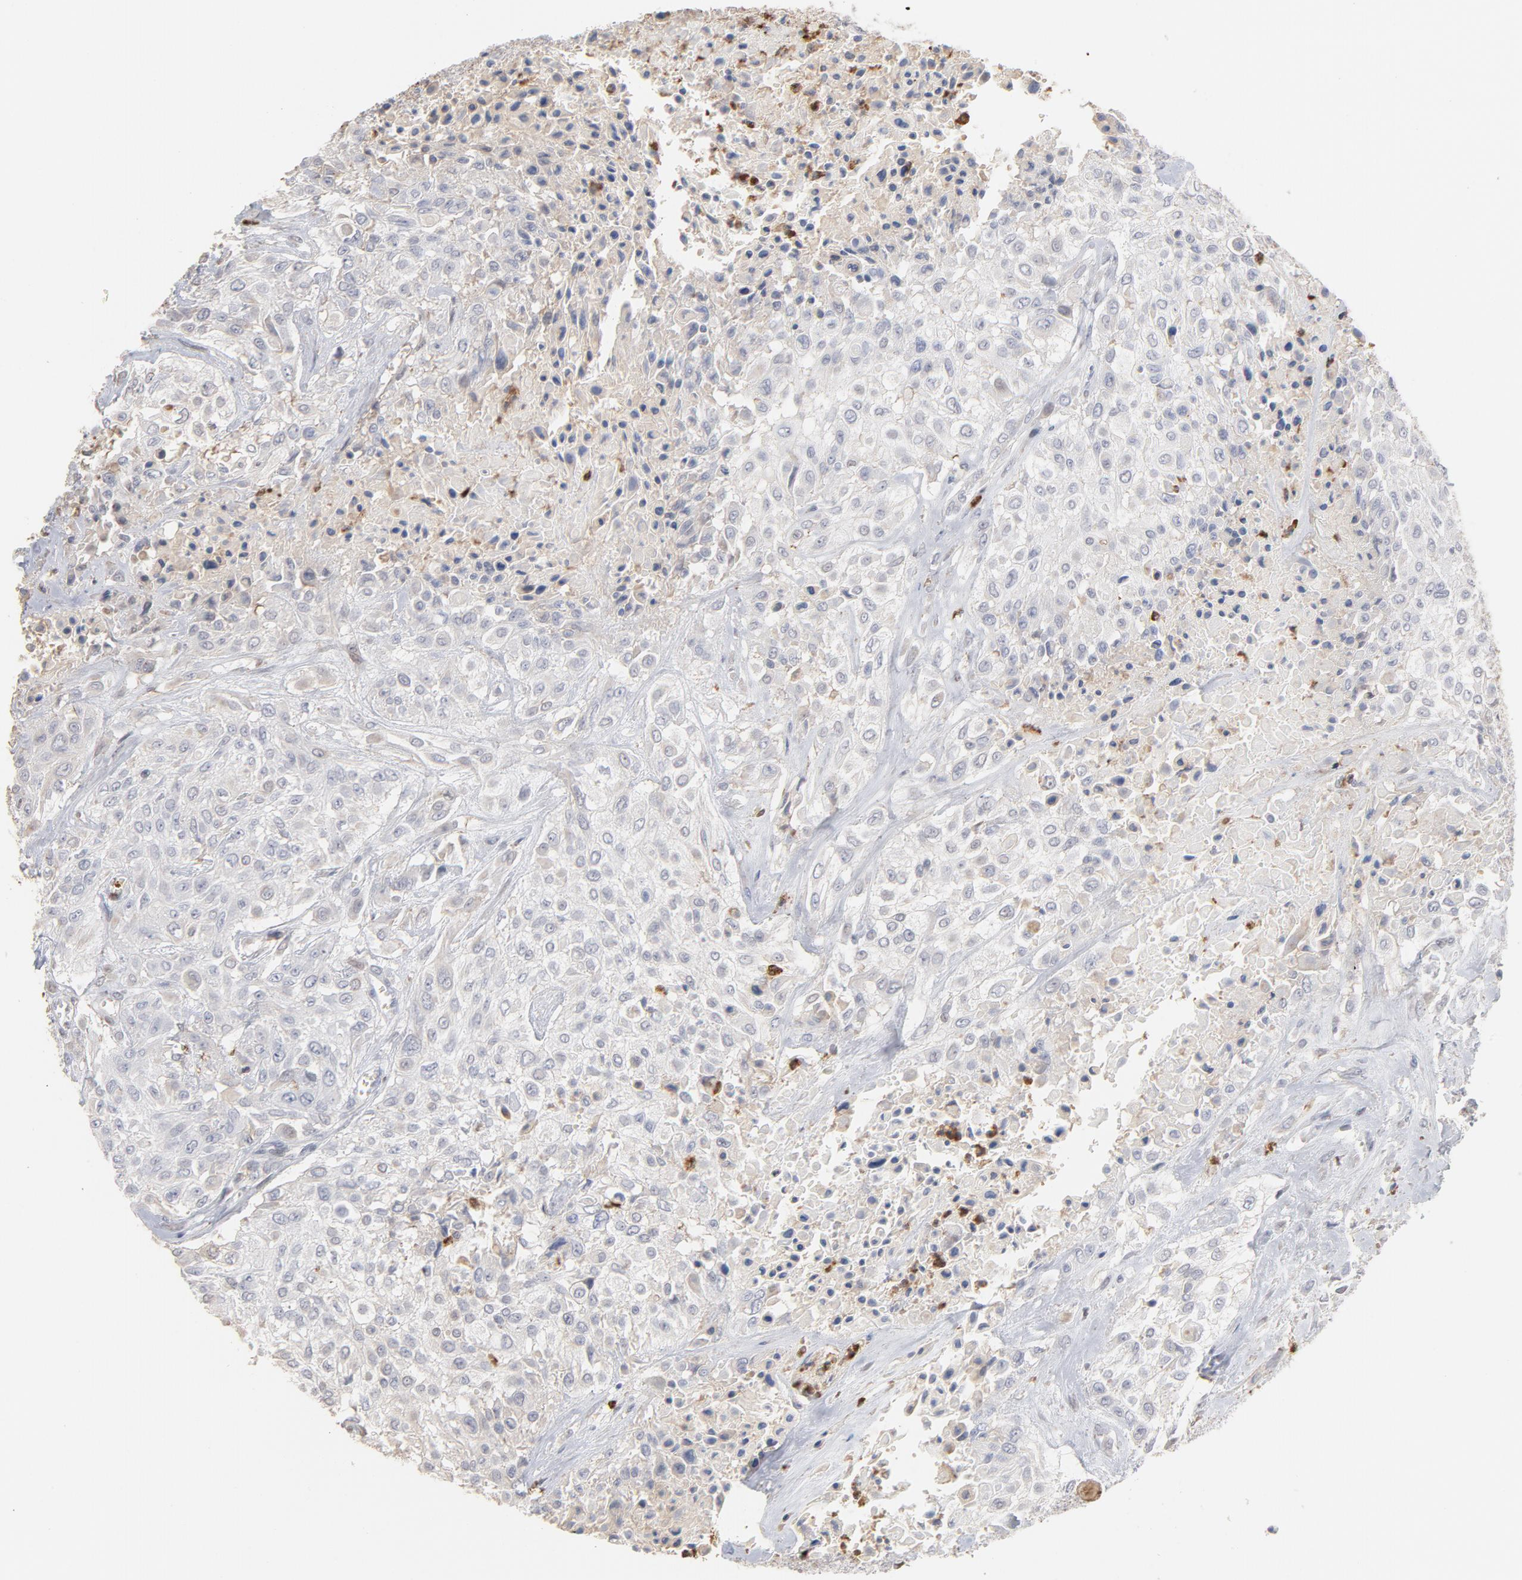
{"staining": {"intensity": "weak", "quantity": "25%-75%", "location": "cytoplasmic/membranous"}, "tissue": "urothelial cancer", "cell_type": "Tumor cells", "image_type": "cancer", "snomed": [{"axis": "morphology", "description": "Urothelial carcinoma, High grade"}, {"axis": "topography", "description": "Urinary bladder"}], "caption": "Human urothelial cancer stained with a protein marker exhibits weak staining in tumor cells.", "gene": "PNMA1", "patient": {"sex": "male", "age": 57}}